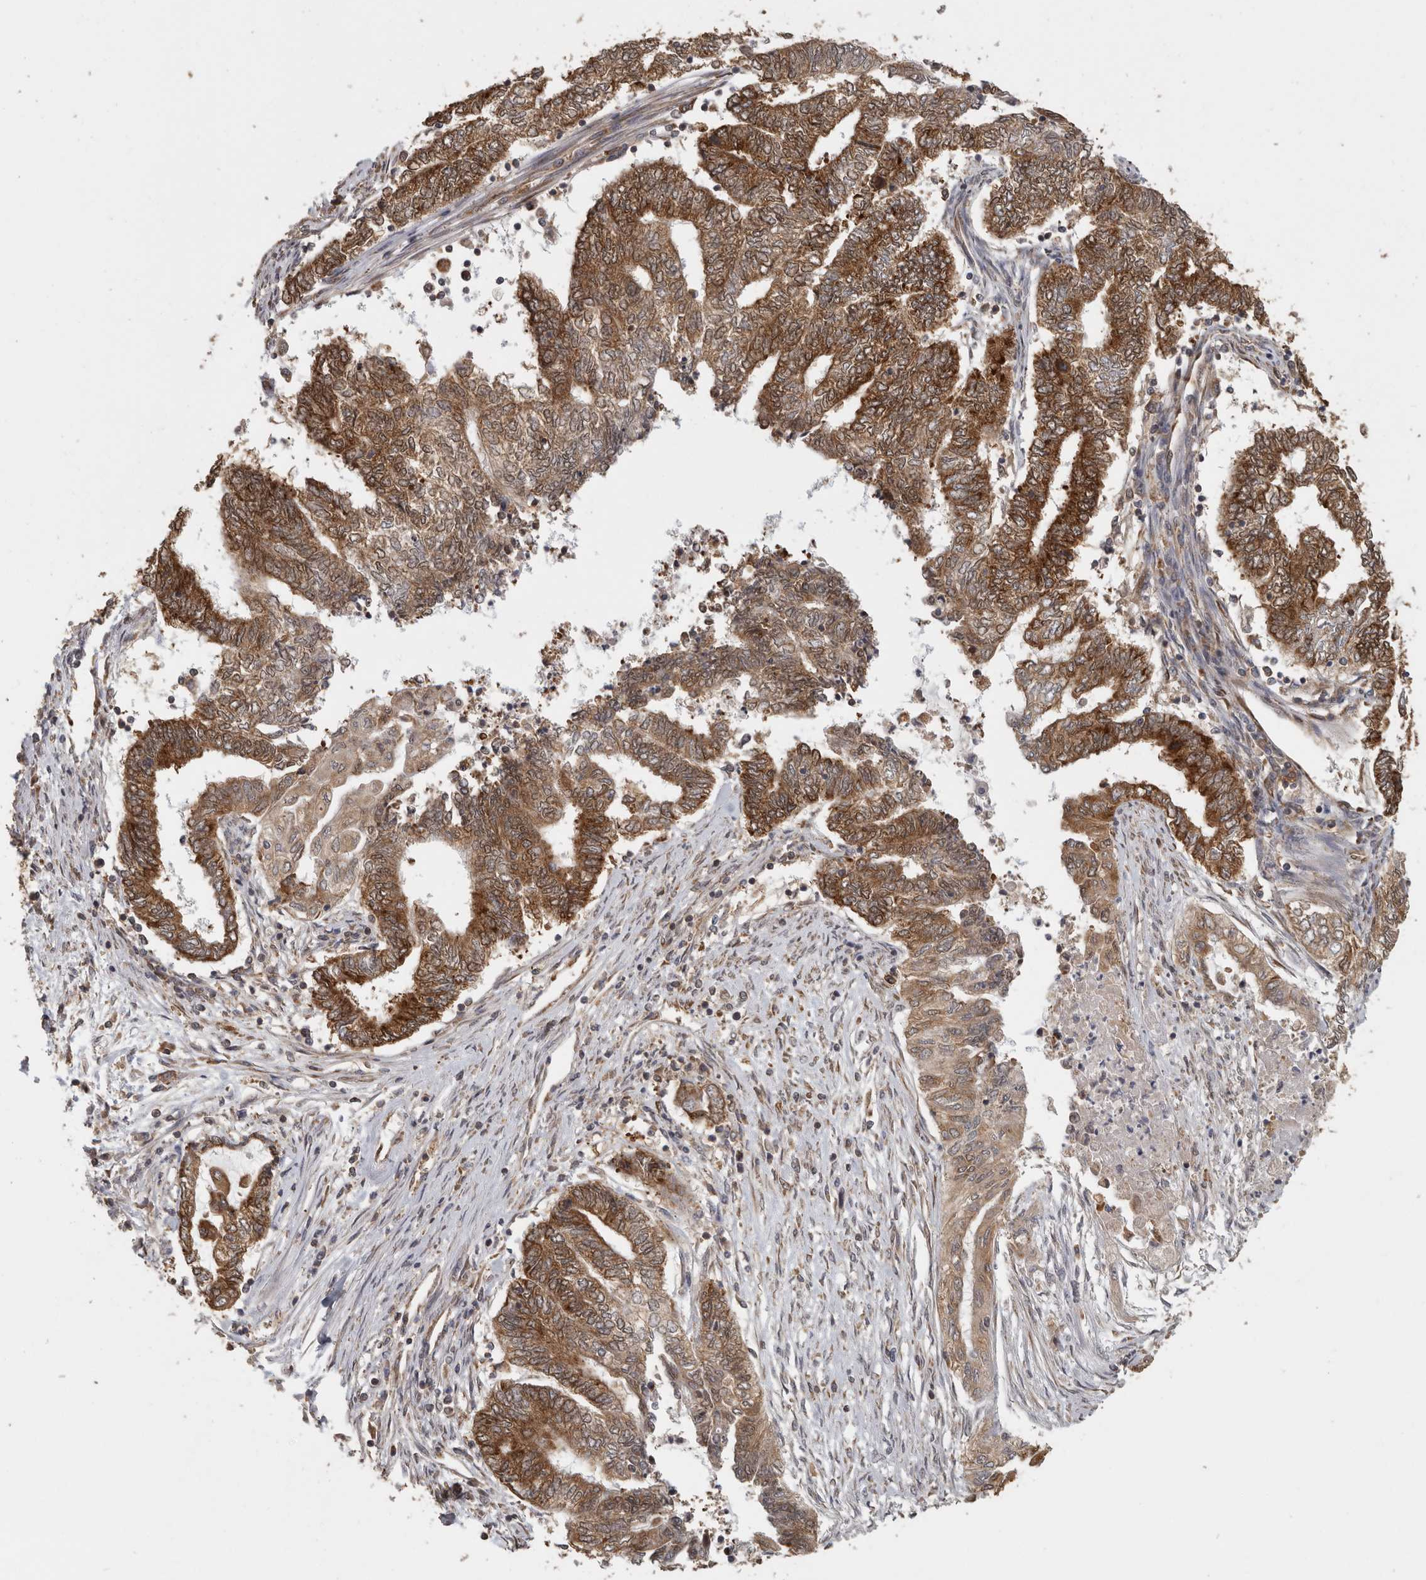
{"staining": {"intensity": "strong", "quantity": "25%-75%", "location": "cytoplasmic/membranous"}, "tissue": "endometrial cancer", "cell_type": "Tumor cells", "image_type": "cancer", "snomed": [{"axis": "morphology", "description": "Adenocarcinoma, NOS"}, {"axis": "topography", "description": "Uterus"}, {"axis": "topography", "description": "Endometrium"}], "caption": "A micrograph showing strong cytoplasmic/membranous expression in about 25%-75% of tumor cells in adenocarcinoma (endometrial), as visualized by brown immunohistochemical staining.", "gene": "CCT8", "patient": {"sex": "female", "age": 70}}